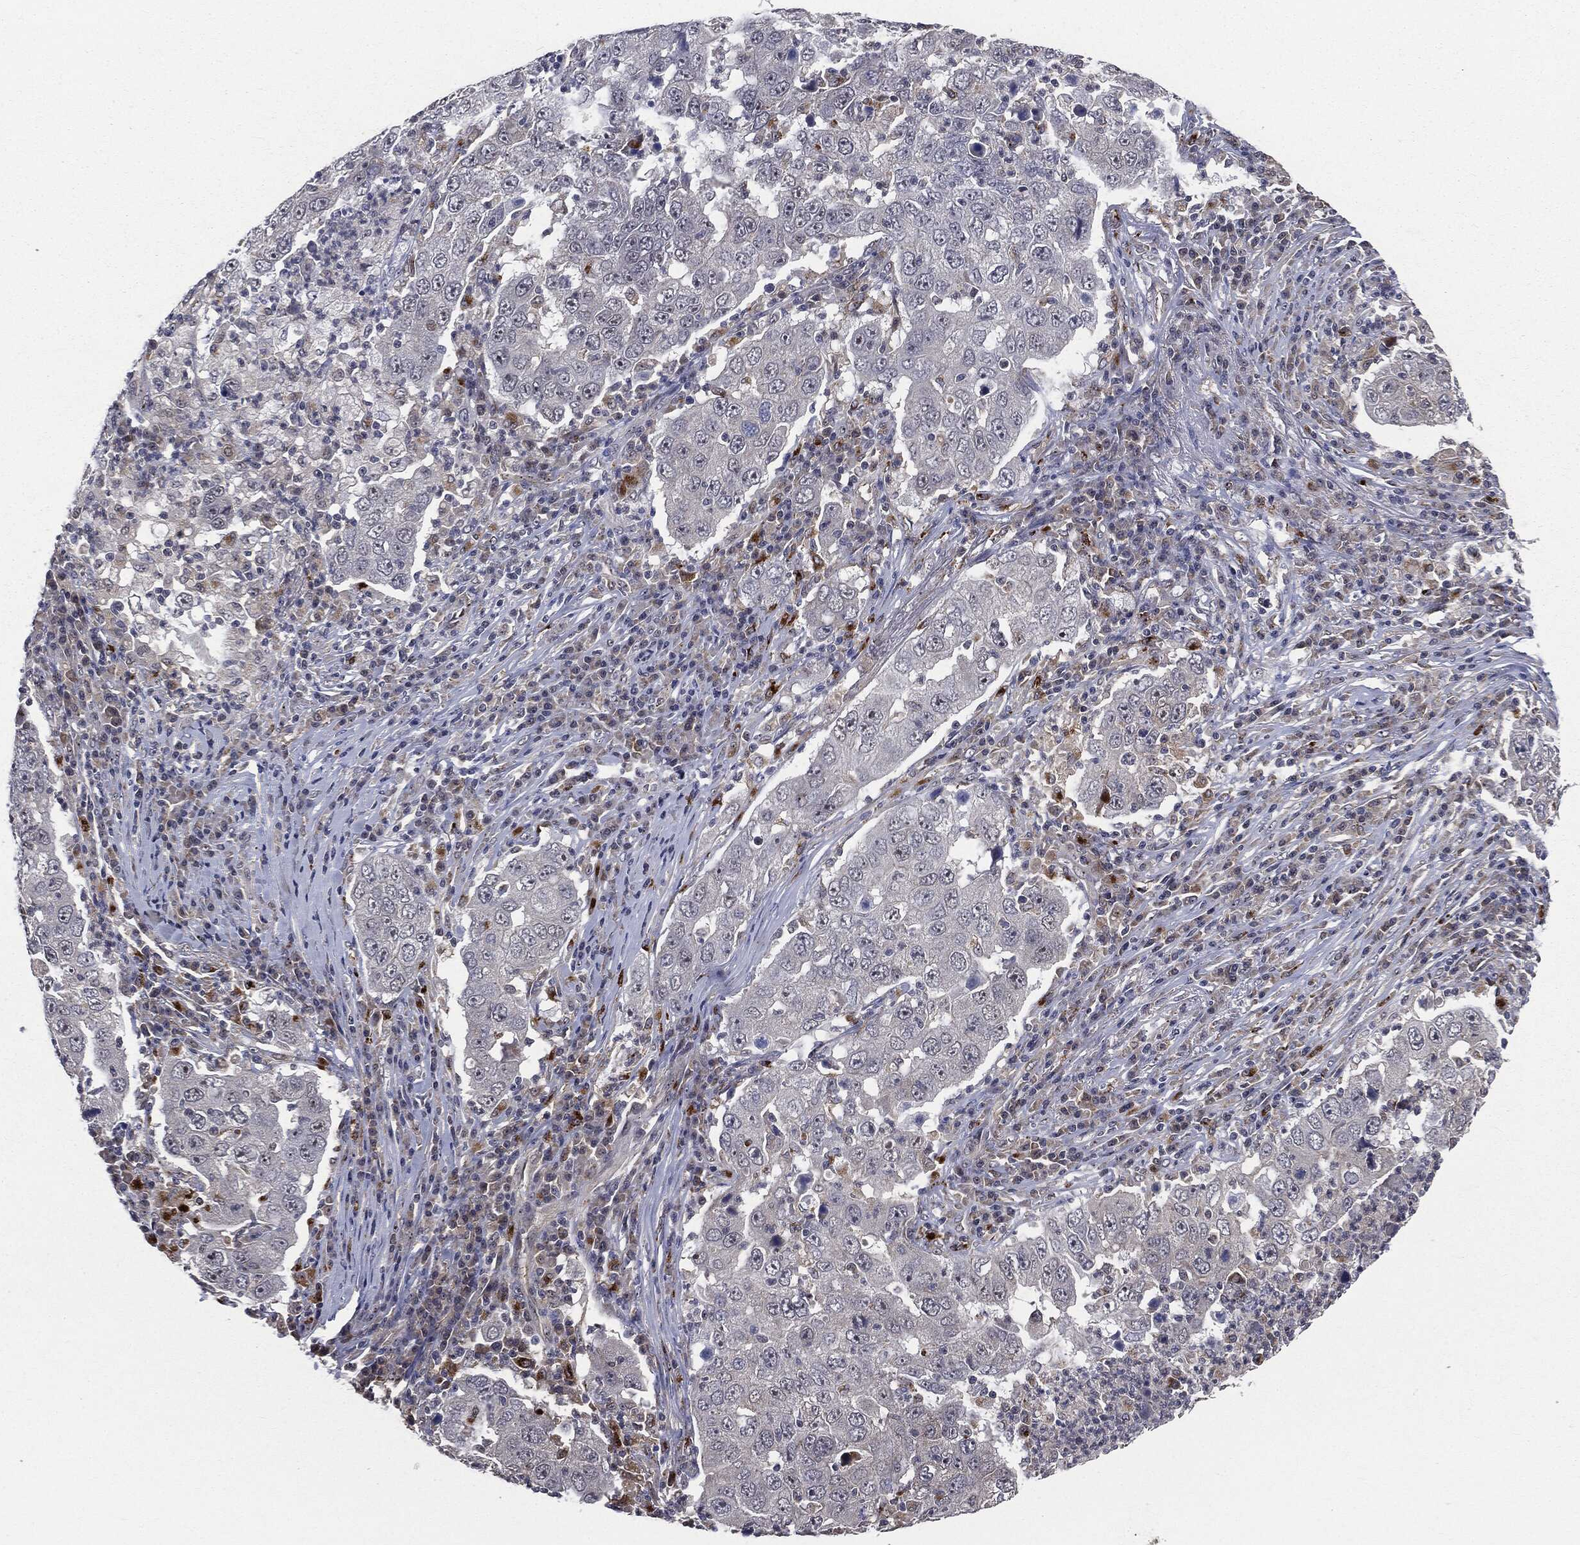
{"staining": {"intensity": "negative", "quantity": "none", "location": "none"}, "tissue": "lung cancer", "cell_type": "Tumor cells", "image_type": "cancer", "snomed": [{"axis": "morphology", "description": "Adenocarcinoma, NOS"}, {"axis": "topography", "description": "Lung"}], "caption": "IHC of lung adenocarcinoma reveals no staining in tumor cells.", "gene": "TRMT1L", "patient": {"sex": "male", "age": 73}}